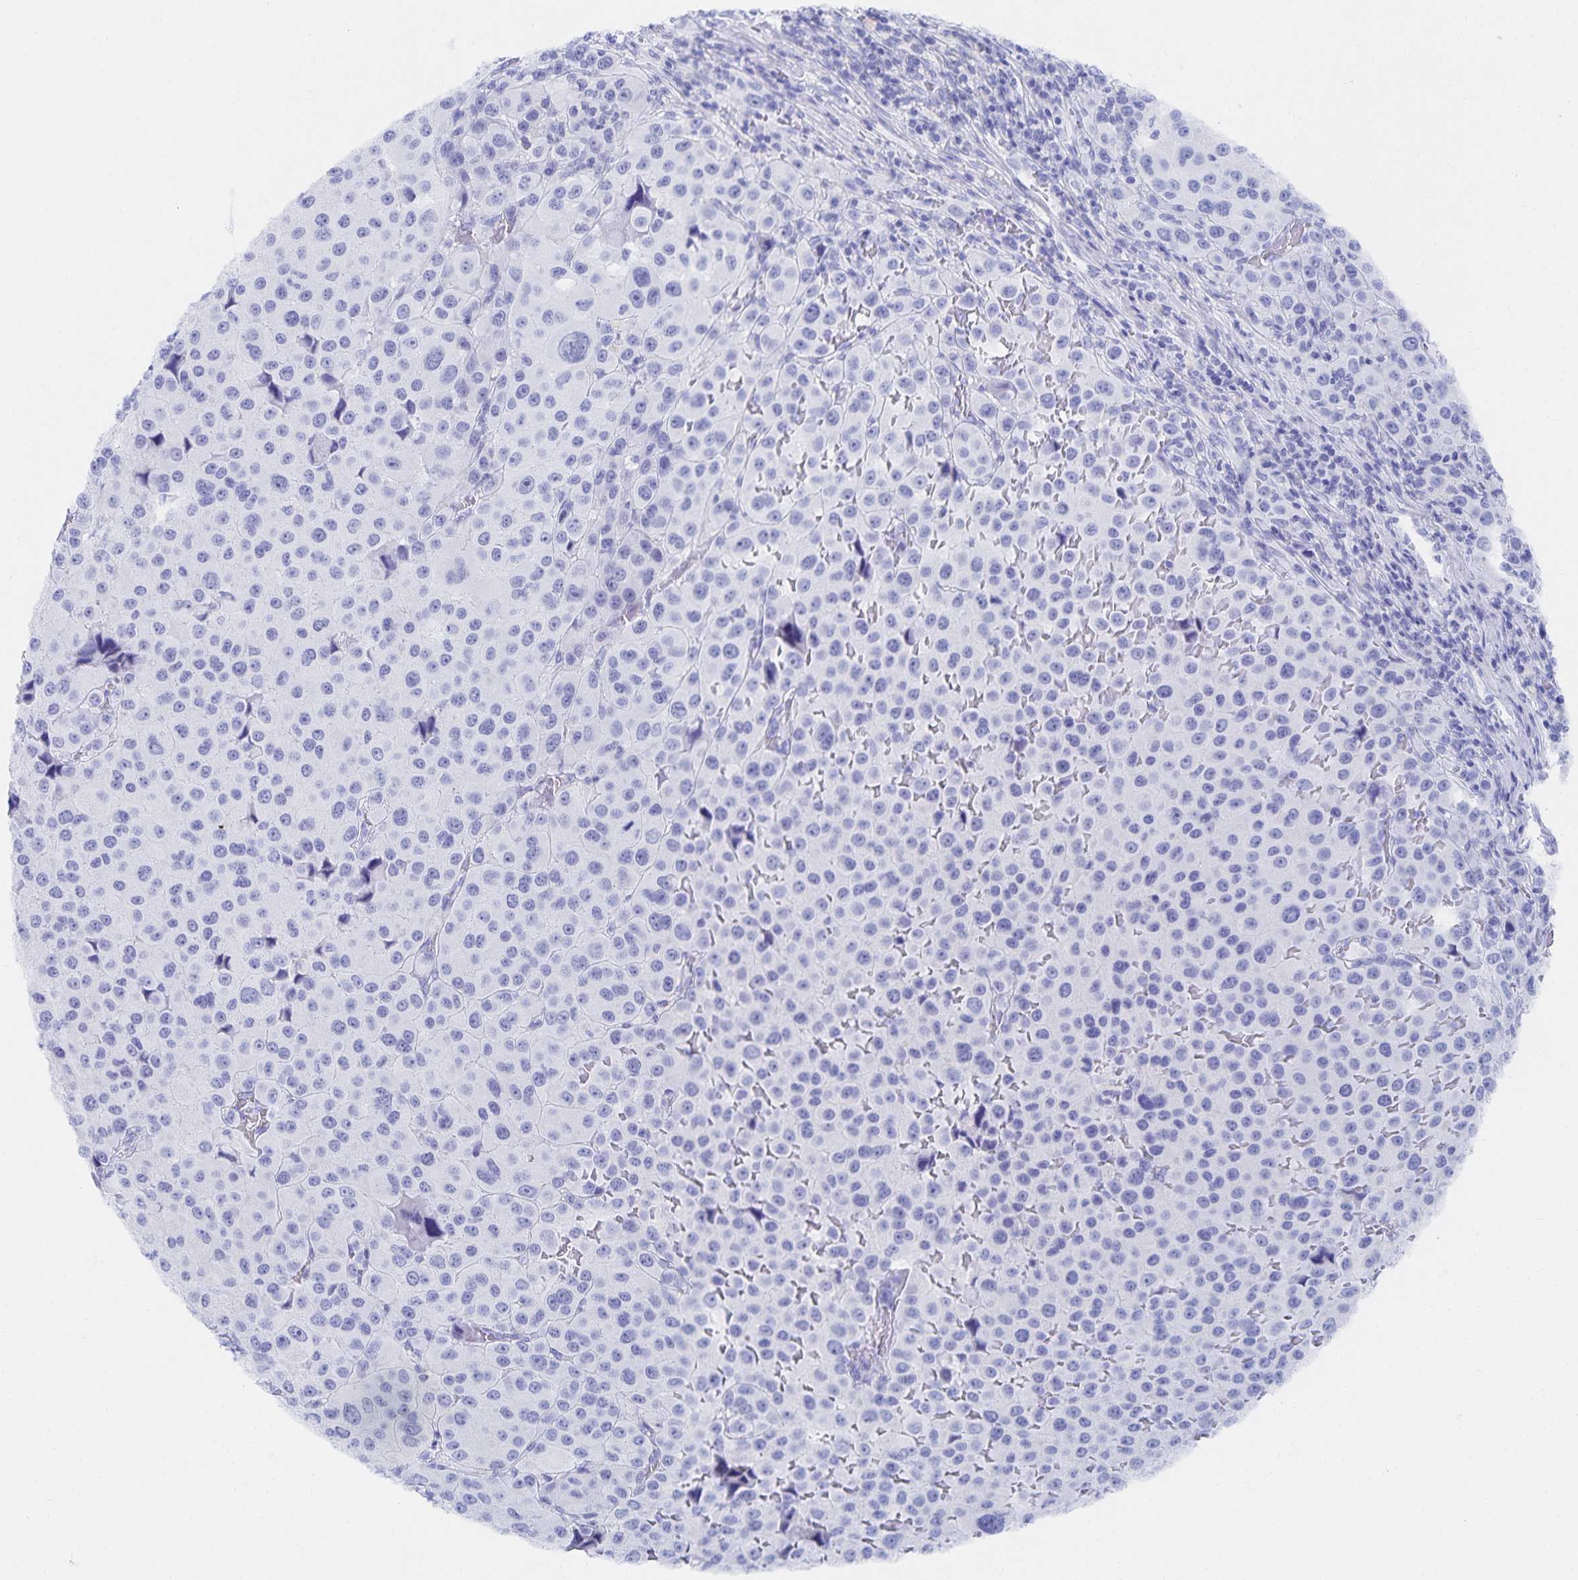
{"staining": {"intensity": "negative", "quantity": "none", "location": "none"}, "tissue": "melanoma", "cell_type": "Tumor cells", "image_type": "cancer", "snomed": [{"axis": "morphology", "description": "Malignant melanoma, Metastatic site"}, {"axis": "topography", "description": "Lymph node"}], "caption": "Histopathology image shows no protein positivity in tumor cells of melanoma tissue.", "gene": "SNTN", "patient": {"sex": "female", "age": 65}}